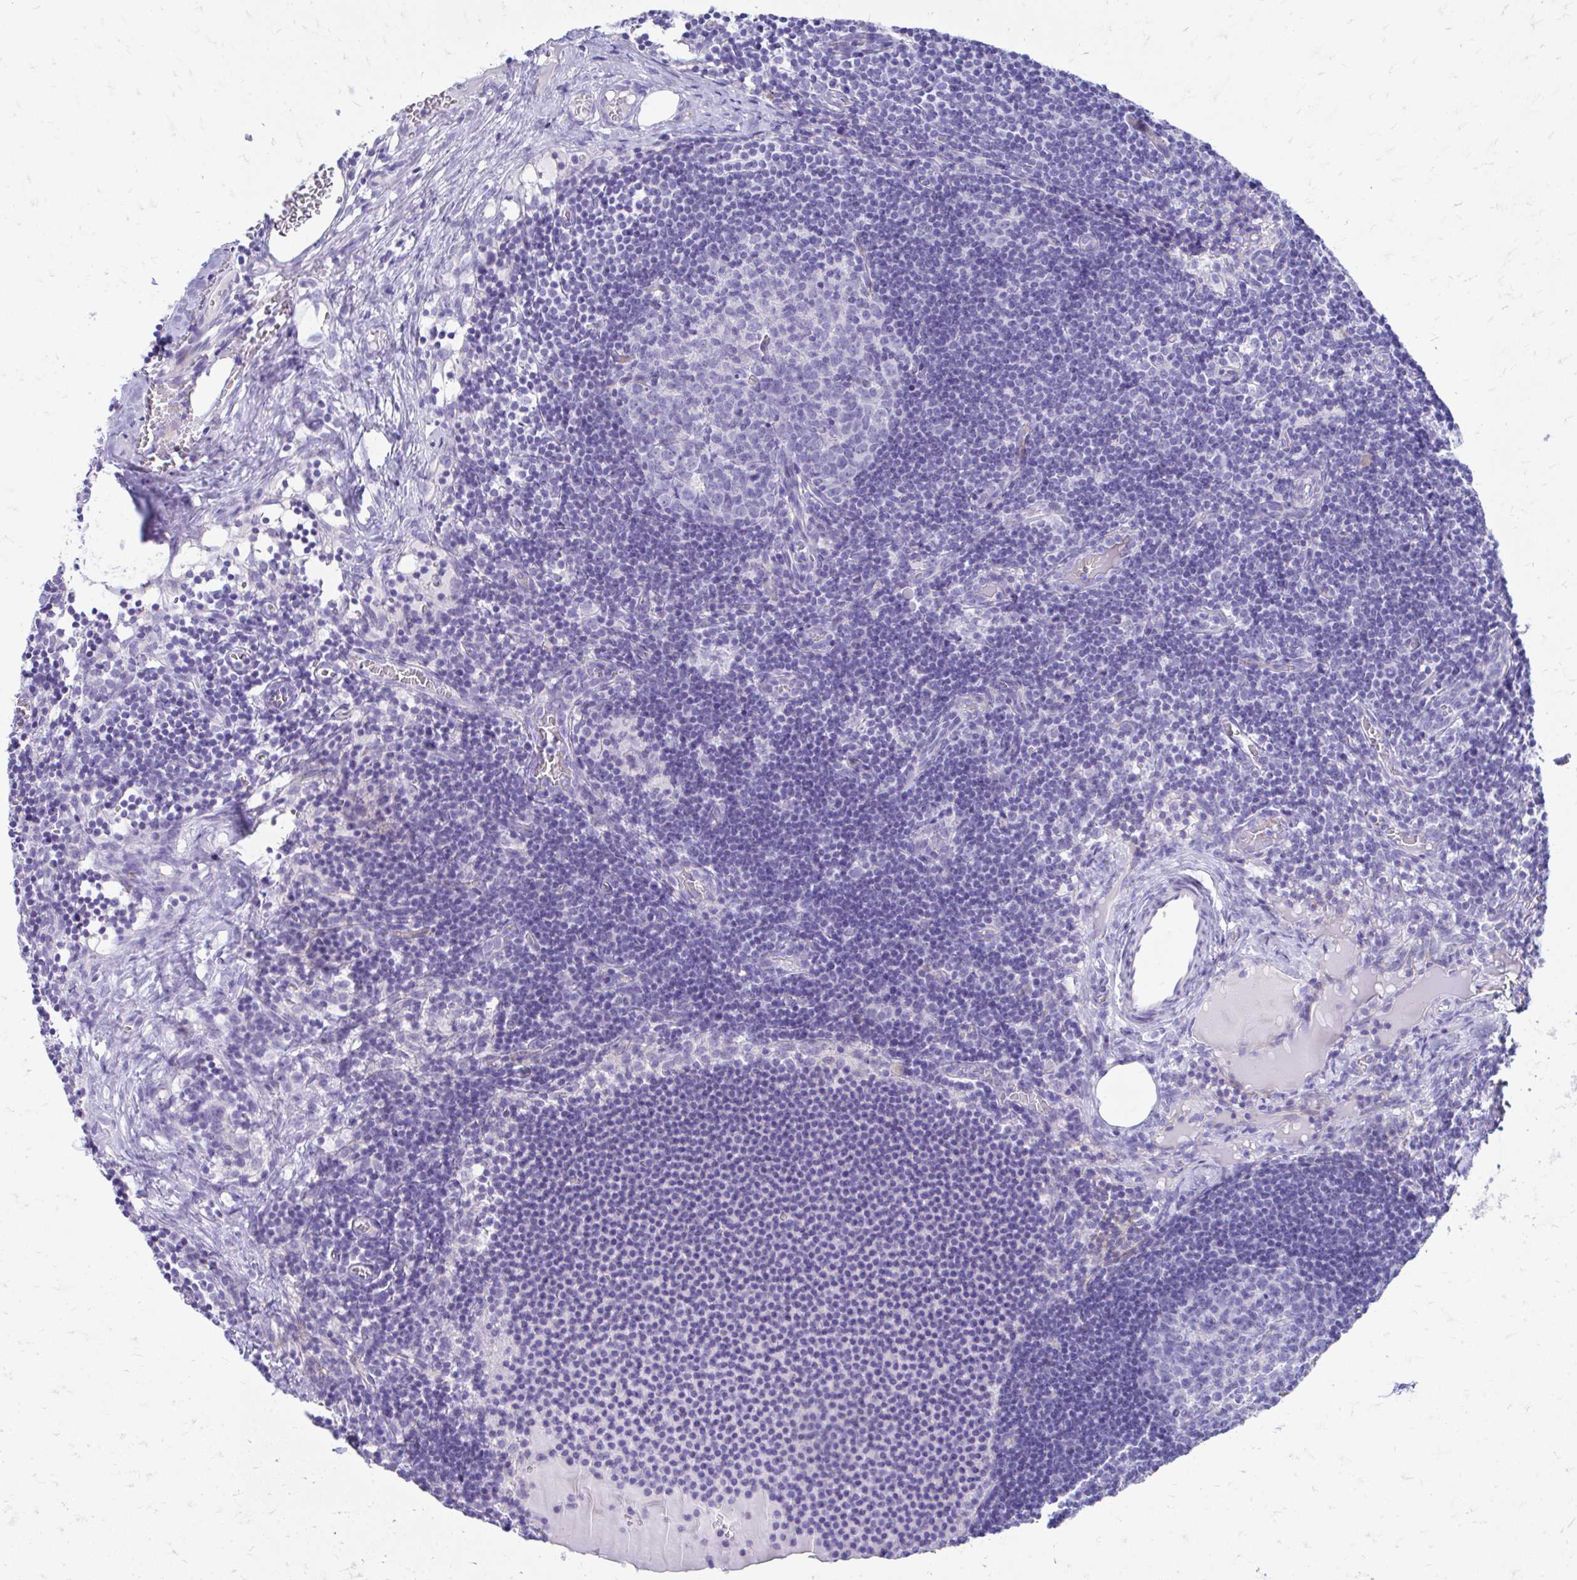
{"staining": {"intensity": "negative", "quantity": "none", "location": "none"}, "tissue": "lymph node", "cell_type": "Germinal center cells", "image_type": "normal", "snomed": [{"axis": "morphology", "description": "Normal tissue, NOS"}, {"axis": "topography", "description": "Lymph node"}], "caption": "High magnification brightfield microscopy of benign lymph node stained with DAB (brown) and counterstained with hematoxylin (blue): germinal center cells show no significant positivity. (IHC, brightfield microscopy, high magnification).", "gene": "ENSG00000285953", "patient": {"sex": "female", "age": 31}}